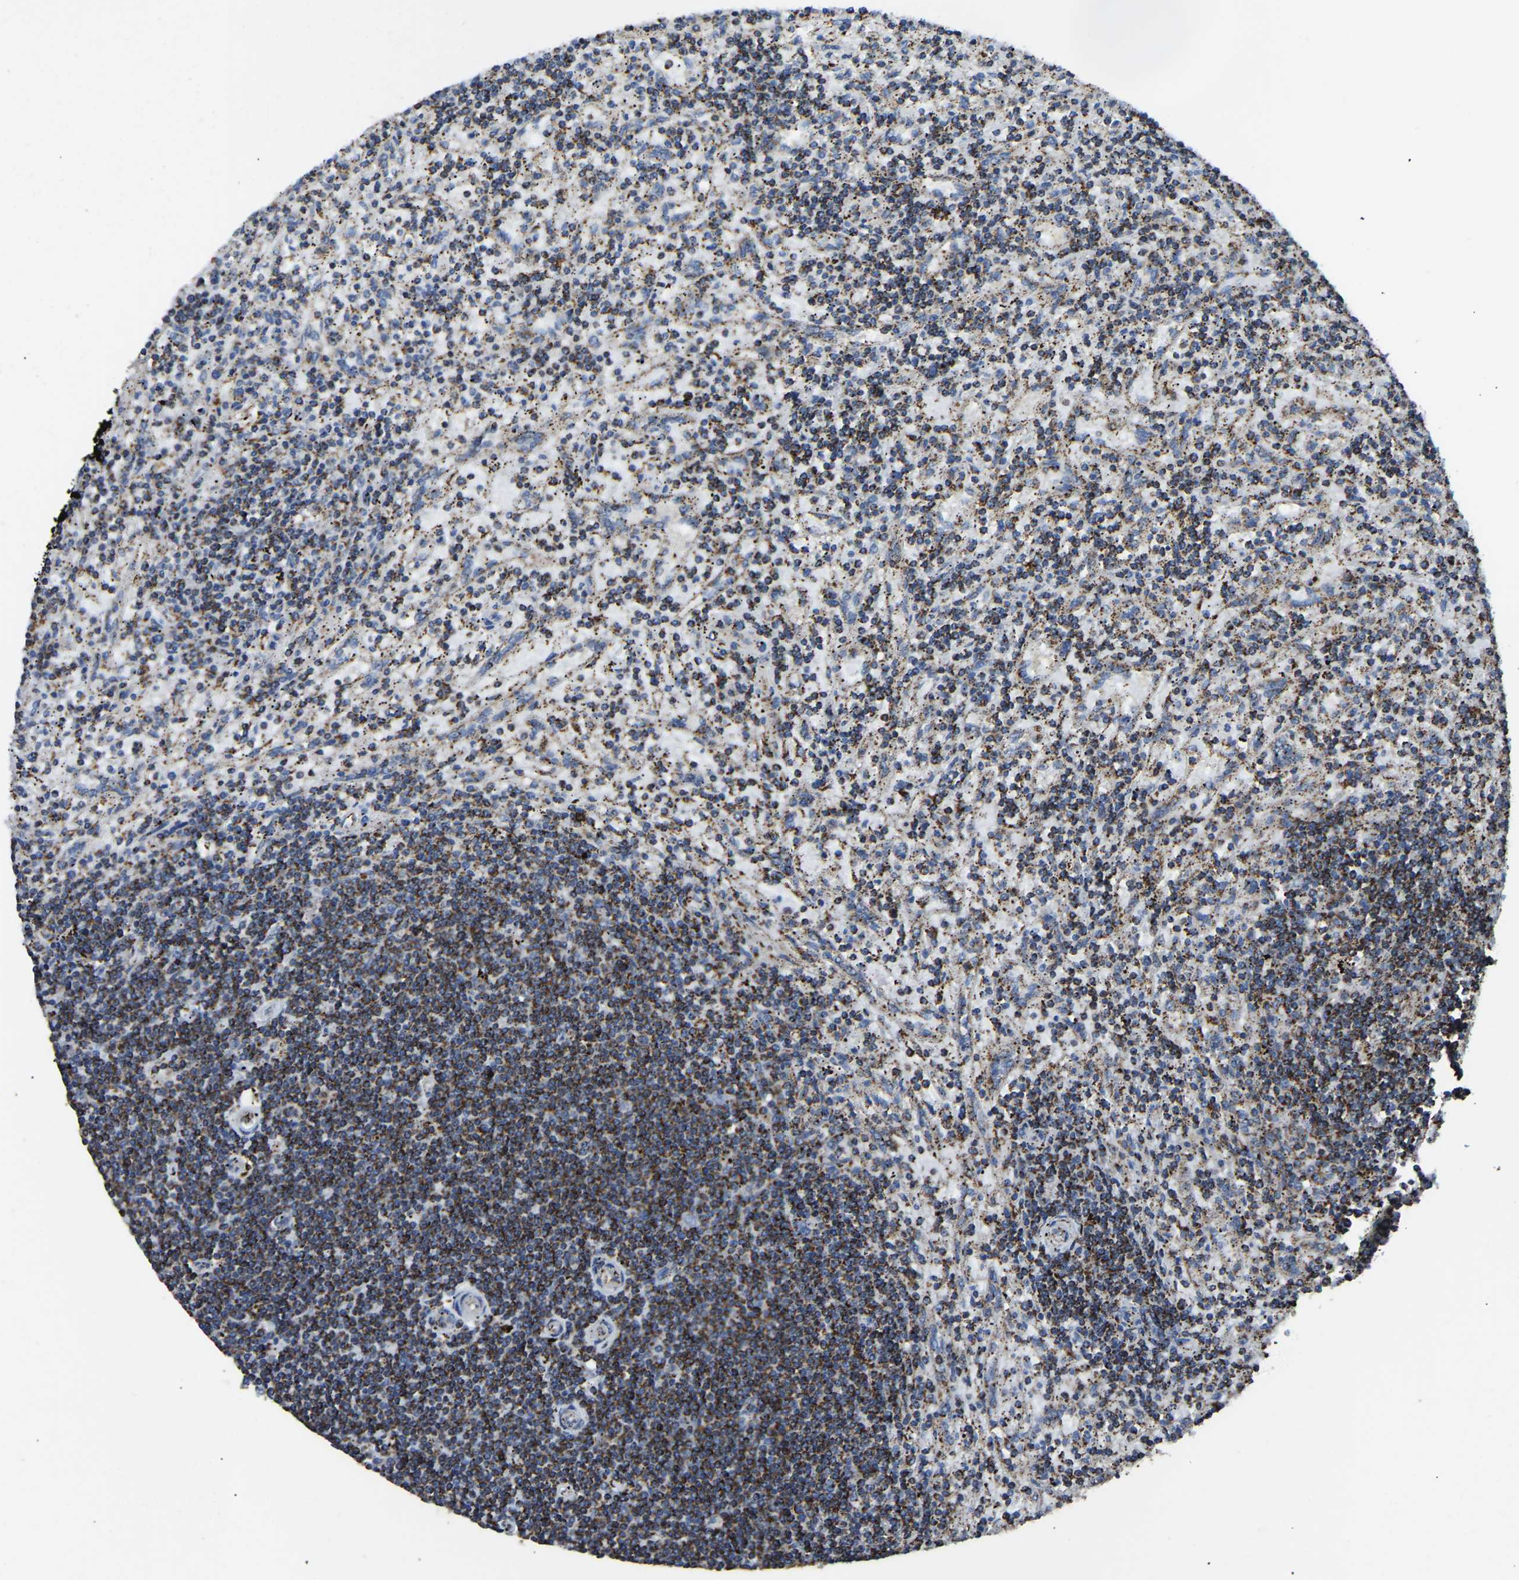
{"staining": {"intensity": "moderate", "quantity": ">75%", "location": "cytoplasmic/membranous"}, "tissue": "lymphoma", "cell_type": "Tumor cells", "image_type": "cancer", "snomed": [{"axis": "morphology", "description": "Malignant lymphoma, non-Hodgkin's type, Low grade"}, {"axis": "topography", "description": "Spleen"}], "caption": "Lymphoma stained with a protein marker shows moderate staining in tumor cells.", "gene": "ETFA", "patient": {"sex": "male", "age": 76}}